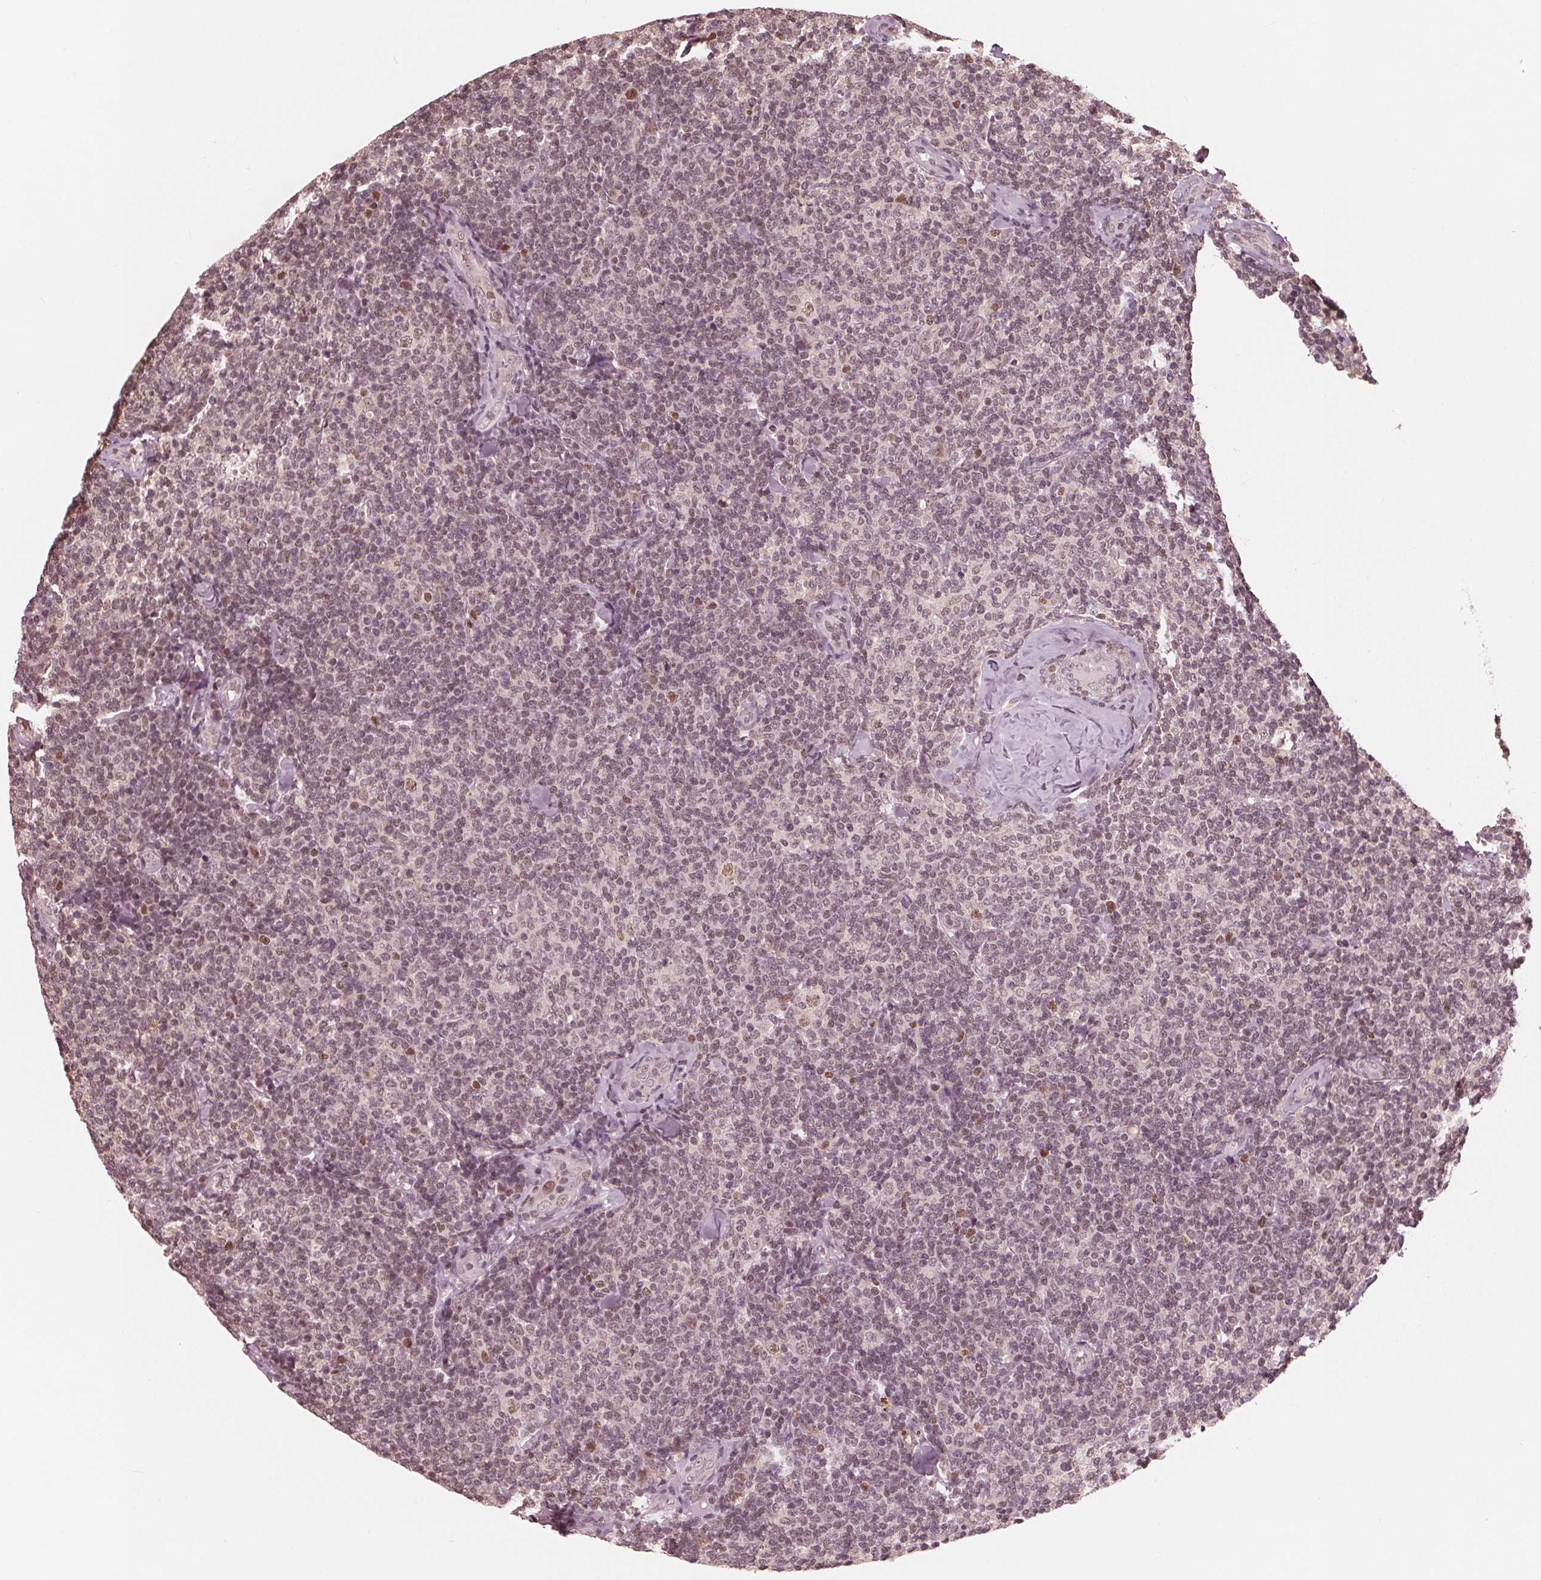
{"staining": {"intensity": "weak", "quantity": ">75%", "location": "nuclear"}, "tissue": "lymphoma", "cell_type": "Tumor cells", "image_type": "cancer", "snomed": [{"axis": "morphology", "description": "Malignant lymphoma, non-Hodgkin's type, Low grade"}, {"axis": "topography", "description": "Lymph node"}], "caption": "High-magnification brightfield microscopy of lymphoma stained with DAB (3,3'-diaminobenzidine) (brown) and counterstained with hematoxylin (blue). tumor cells exhibit weak nuclear positivity is appreciated in about>75% of cells.", "gene": "HIRIP3", "patient": {"sex": "female", "age": 56}}